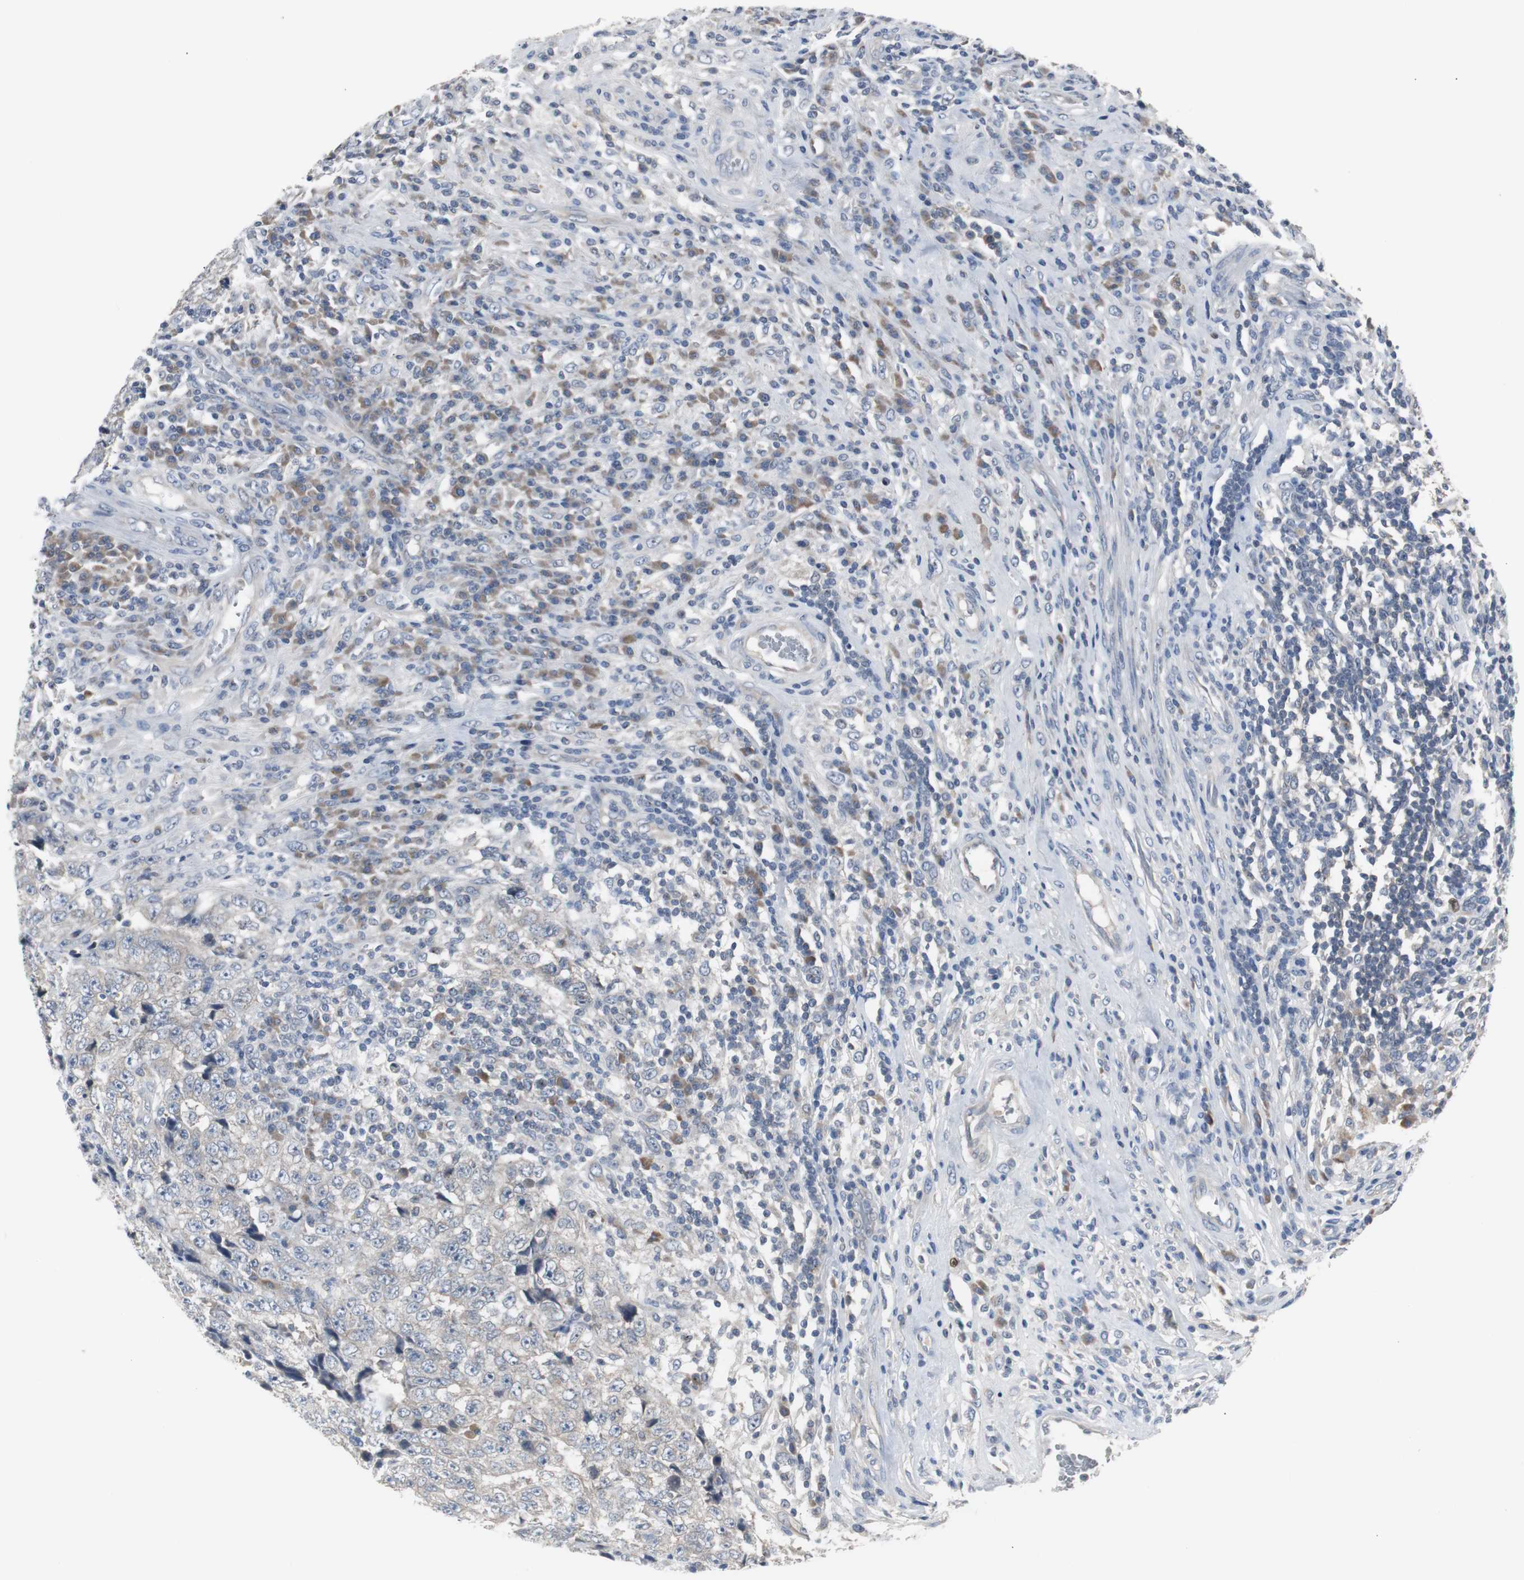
{"staining": {"intensity": "weak", "quantity": "25%-75%", "location": "cytoplasmic/membranous"}, "tissue": "testis cancer", "cell_type": "Tumor cells", "image_type": "cancer", "snomed": [{"axis": "morphology", "description": "Necrosis, NOS"}, {"axis": "morphology", "description": "Carcinoma, Embryonal, NOS"}, {"axis": "topography", "description": "Testis"}], "caption": "Brown immunohistochemical staining in testis cancer (embryonal carcinoma) exhibits weak cytoplasmic/membranous positivity in approximately 25%-75% of tumor cells.", "gene": "ZMPSTE24", "patient": {"sex": "male", "age": 19}}